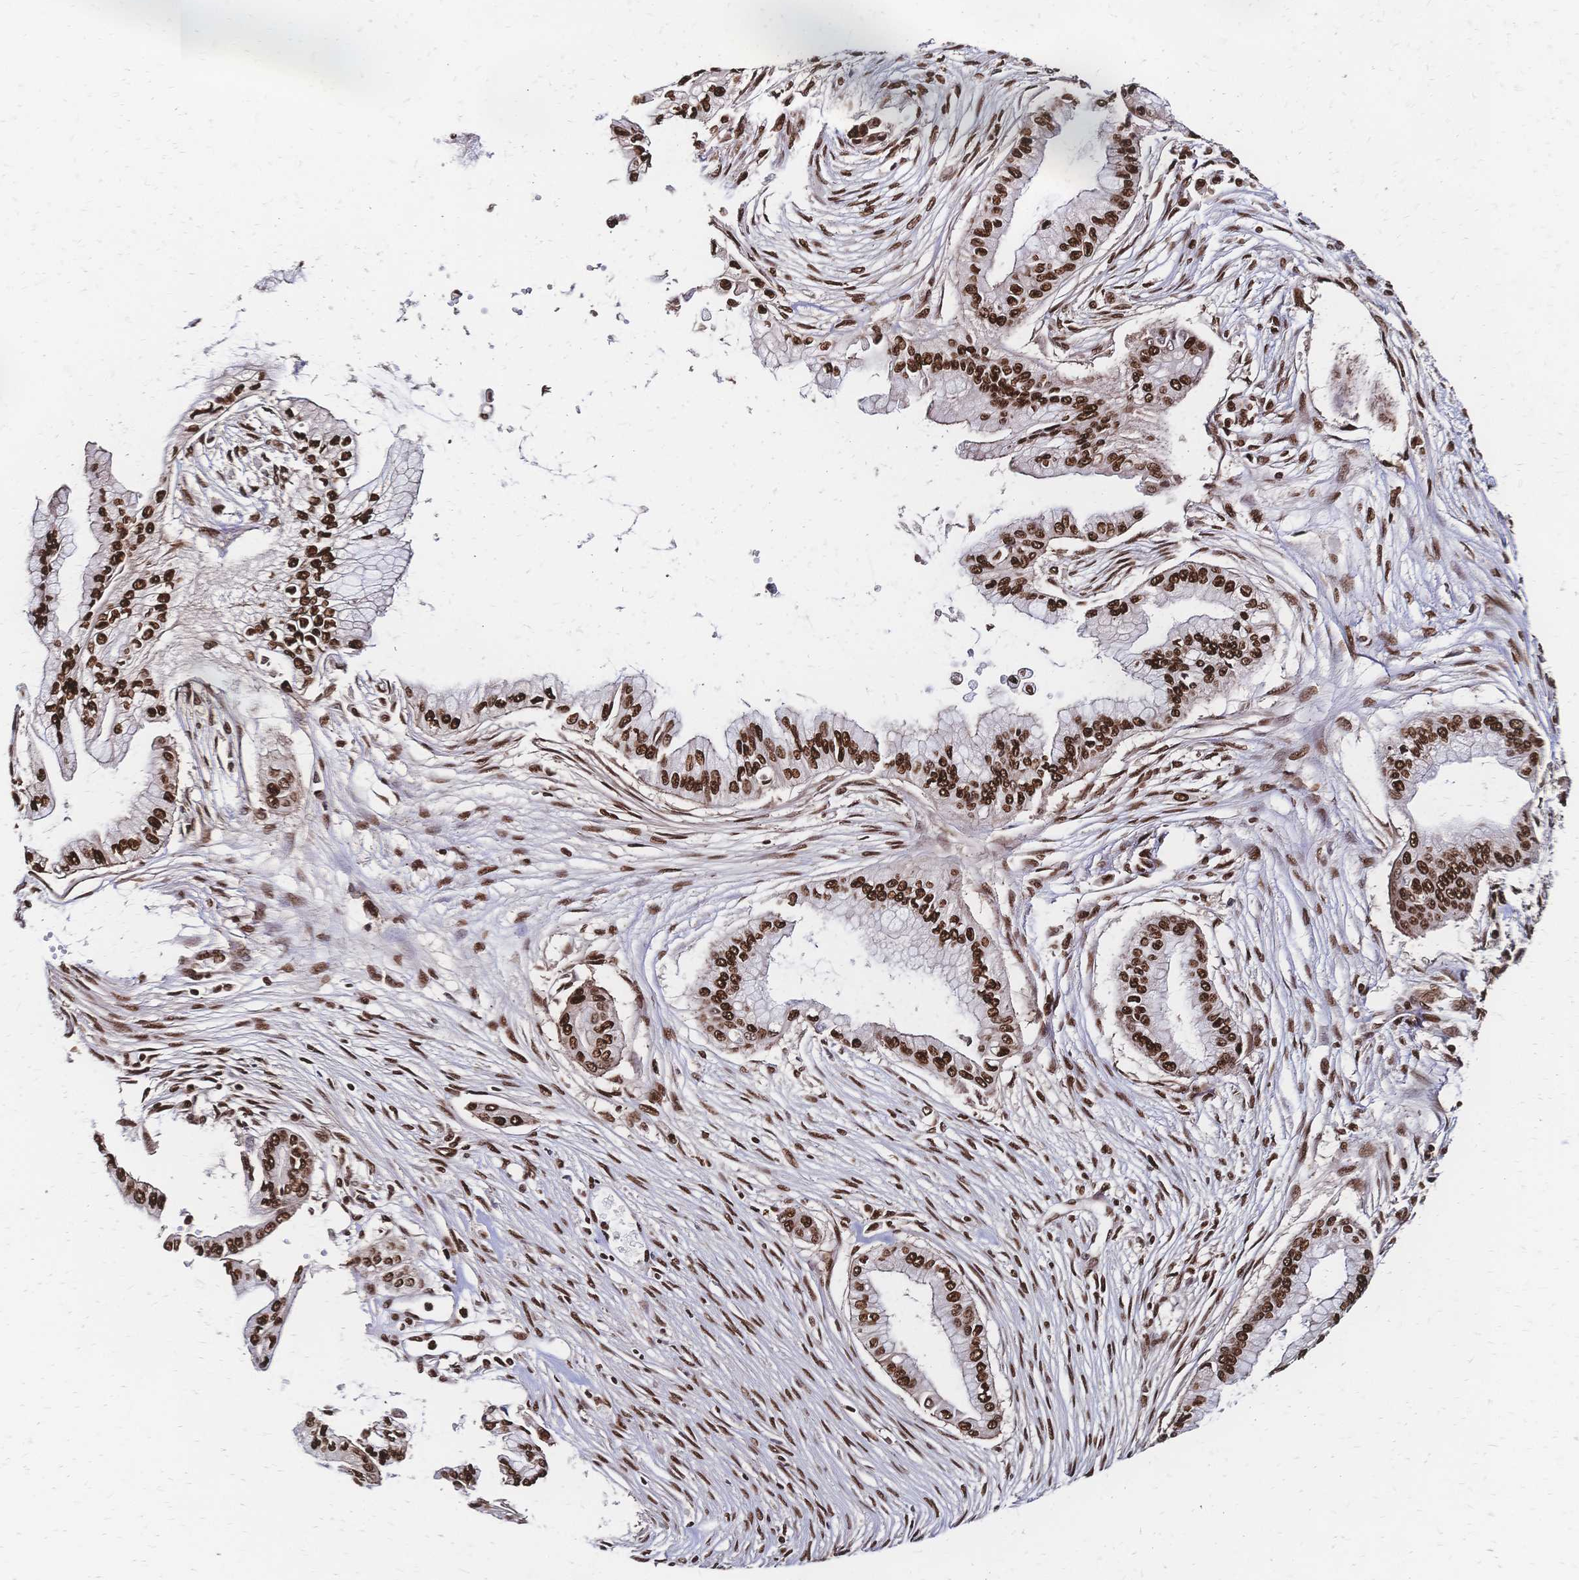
{"staining": {"intensity": "strong", "quantity": ">75%", "location": "nuclear"}, "tissue": "pancreatic cancer", "cell_type": "Tumor cells", "image_type": "cancer", "snomed": [{"axis": "morphology", "description": "Adenocarcinoma, NOS"}, {"axis": "topography", "description": "Pancreas"}], "caption": "High-power microscopy captured an IHC photomicrograph of pancreatic adenocarcinoma, revealing strong nuclear positivity in about >75% of tumor cells.", "gene": "HDGF", "patient": {"sex": "female", "age": 68}}